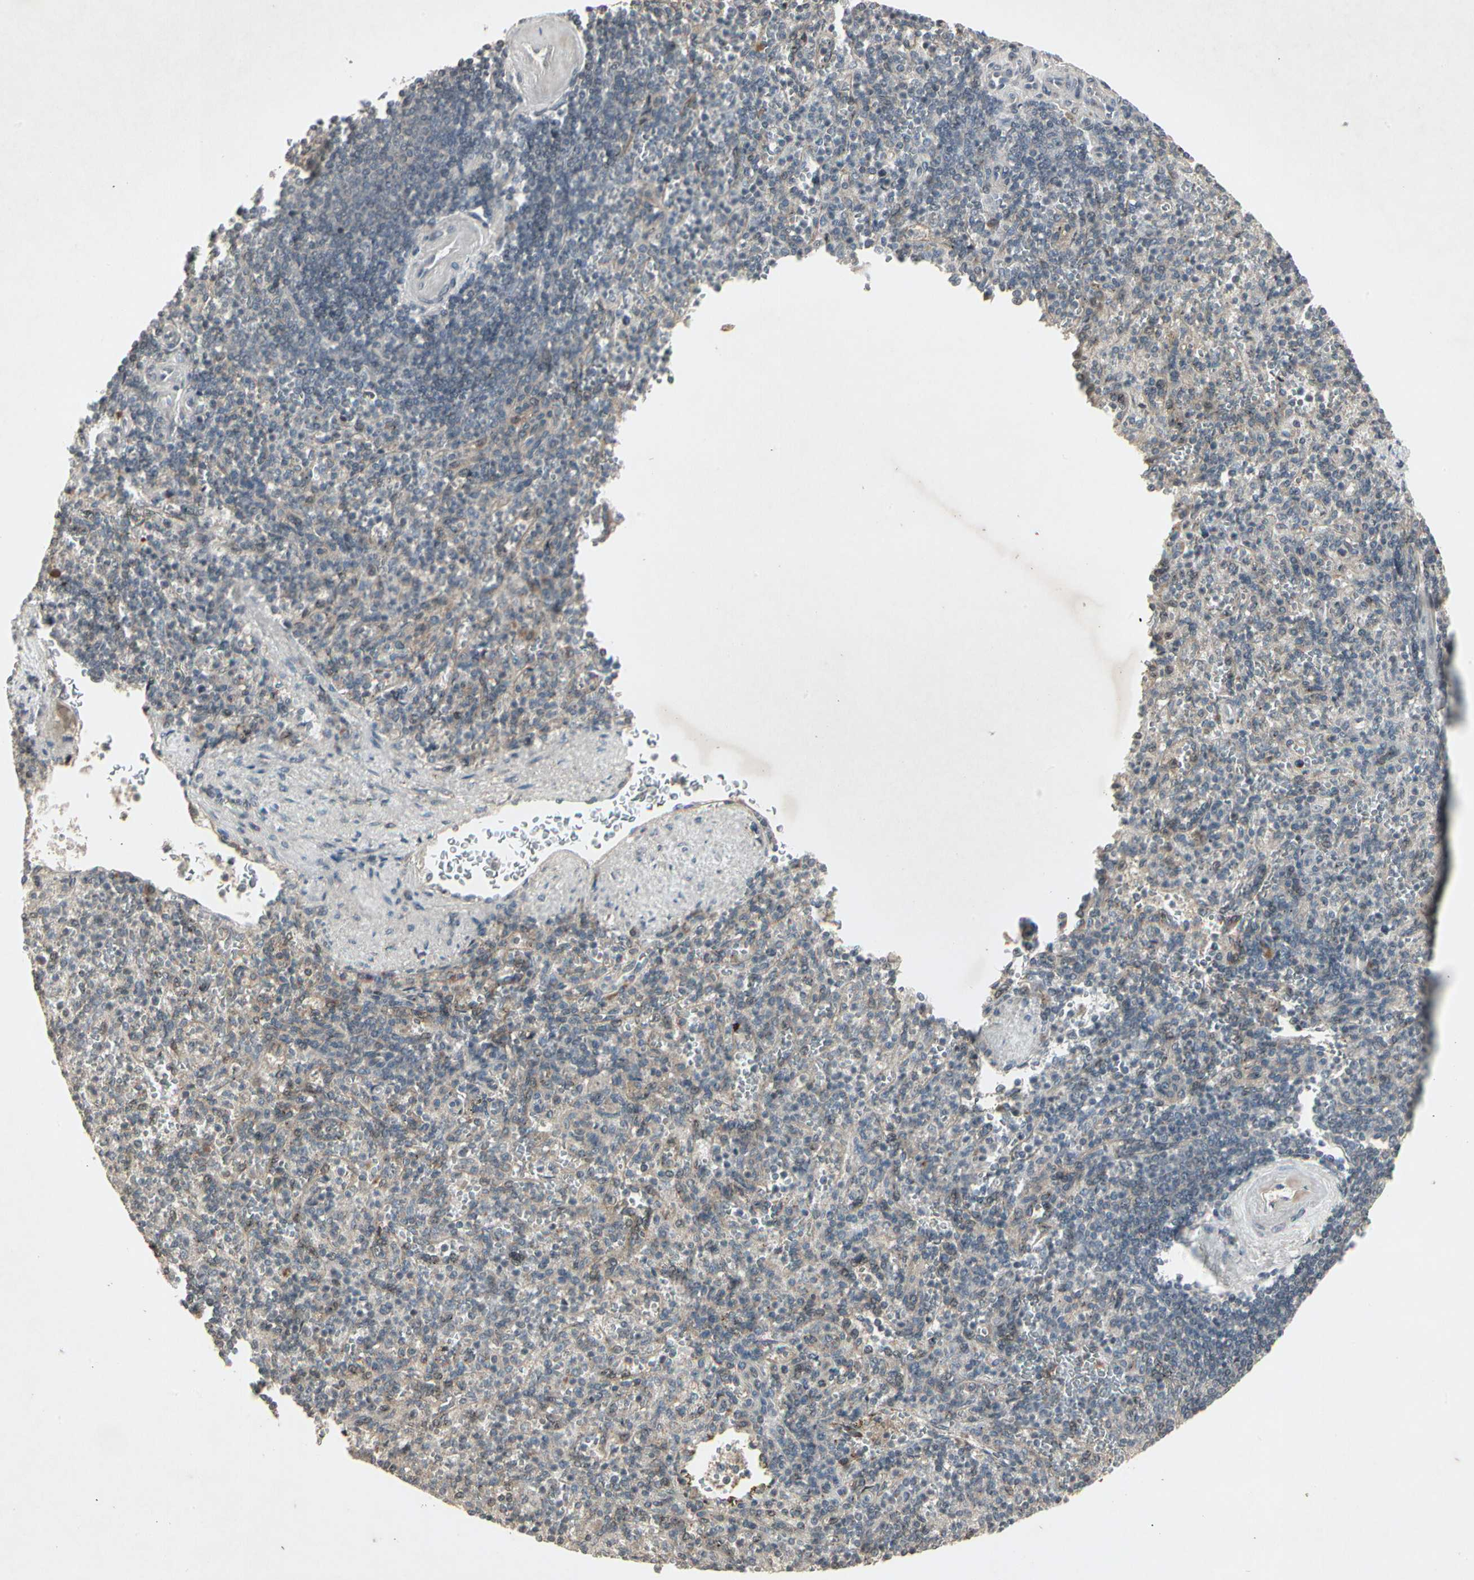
{"staining": {"intensity": "weak", "quantity": ">75%", "location": "cytoplasmic/membranous"}, "tissue": "spleen", "cell_type": "Cells in red pulp", "image_type": "normal", "snomed": [{"axis": "morphology", "description": "Normal tissue, NOS"}, {"axis": "topography", "description": "Spleen"}], "caption": "Immunohistochemistry histopathology image of unremarkable spleen: human spleen stained using immunohistochemistry (IHC) demonstrates low levels of weak protein expression localized specifically in the cytoplasmic/membranous of cells in red pulp, appearing as a cytoplasmic/membranous brown color.", "gene": "TEK", "patient": {"sex": "female", "age": 74}}